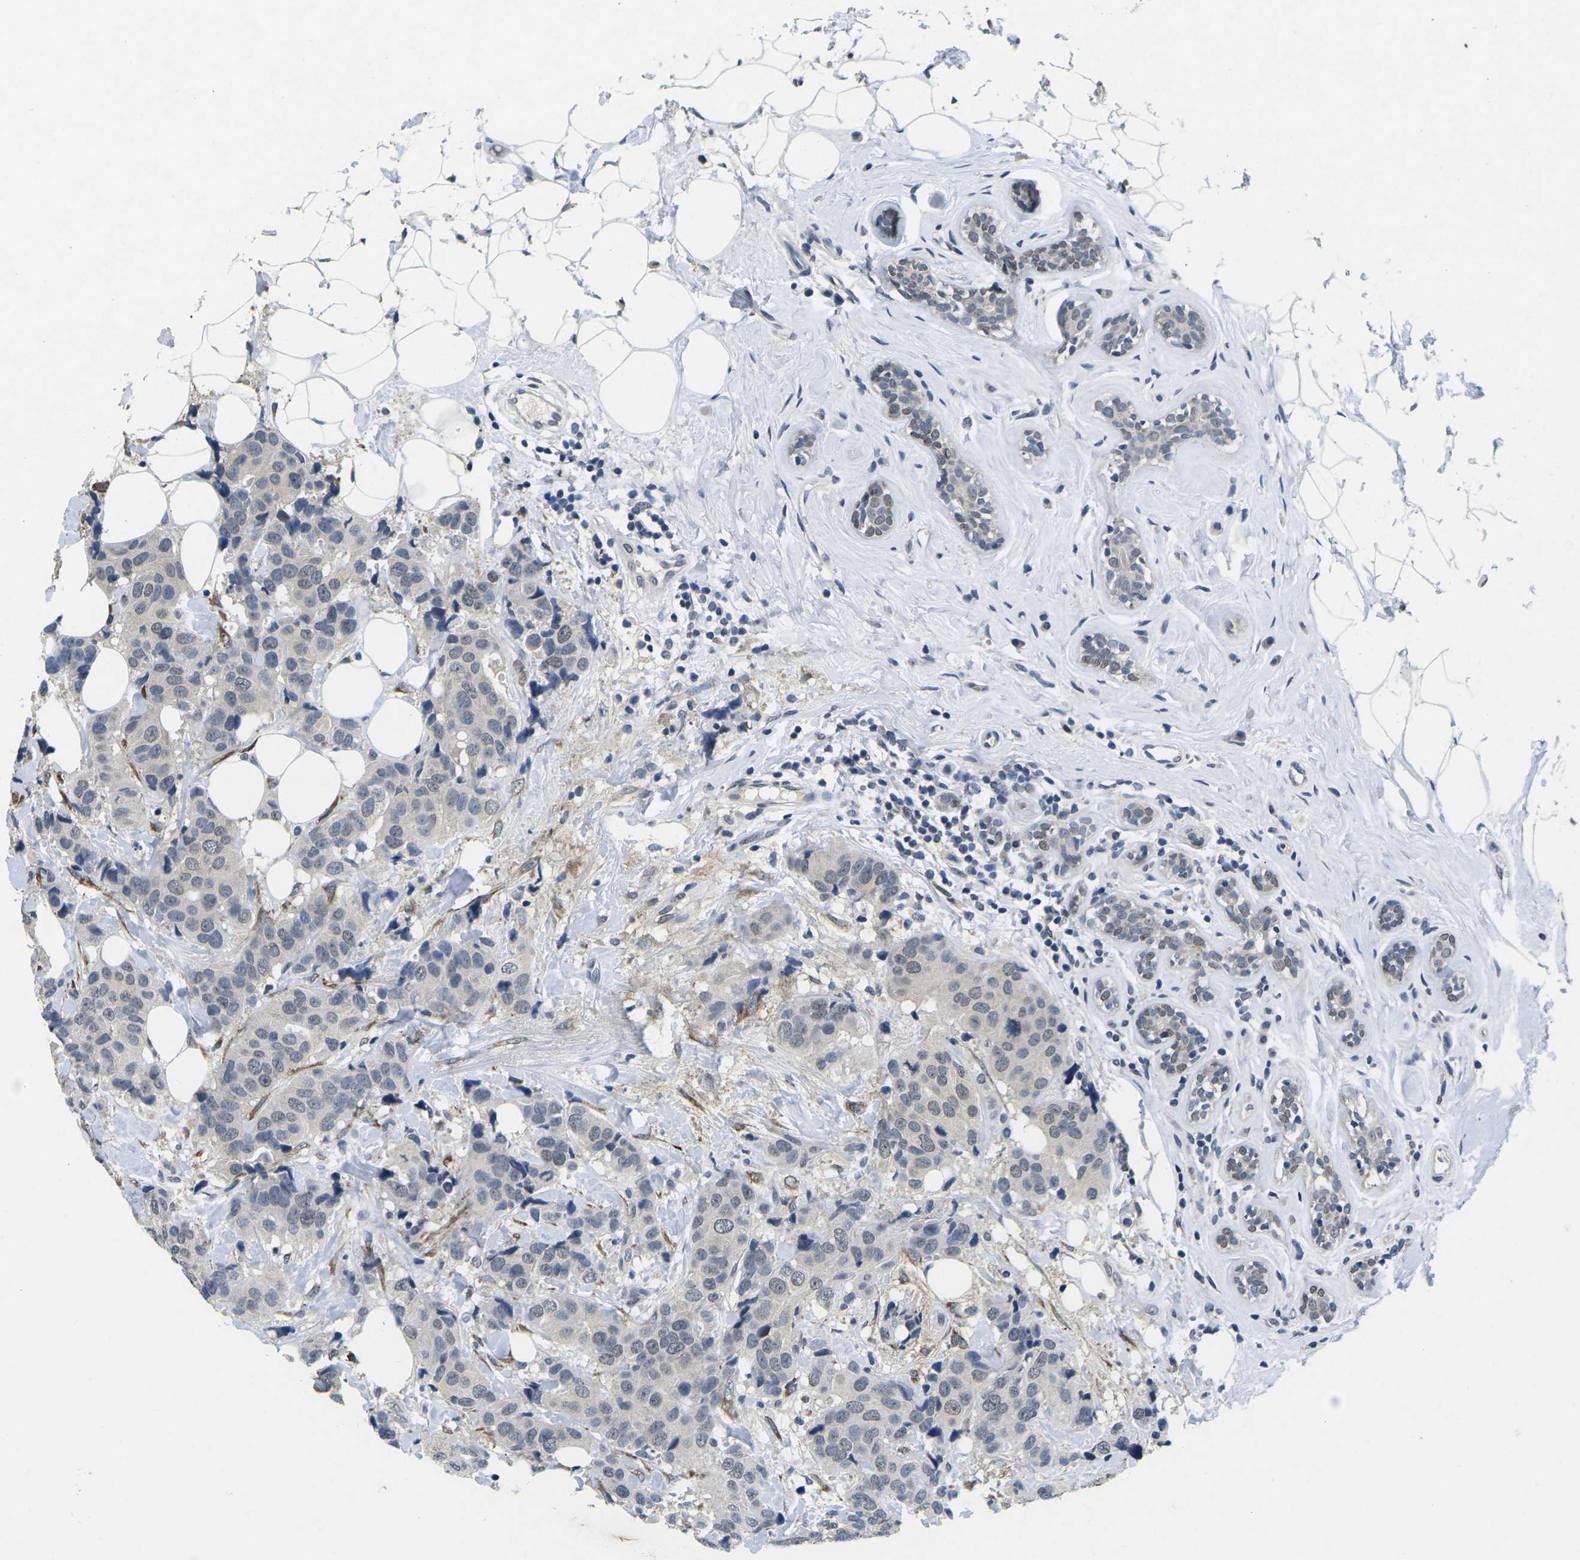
{"staining": {"intensity": "negative", "quantity": "none", "location": "none"}, "tissue": "breast cancer", "cell_type": "Tumor cells", "image_type": "cancer", "snomed": [{"axis": "morphology", "description": "Normal tissue, NOS"}, {"axis": "morphology", "description": "Duct carcinoma"}, {"axis": "topography", "description": "Breast"}], "caption": "This is a micrograph of immunohistochemistry staining of breast cancer, which shows no staining in tumor cells. (DAB immunohistochemistry (IHC) with hematoxylin counter stain).", "gene": "SCNN1B", "patient": {"sex": "female", "age": 39}}